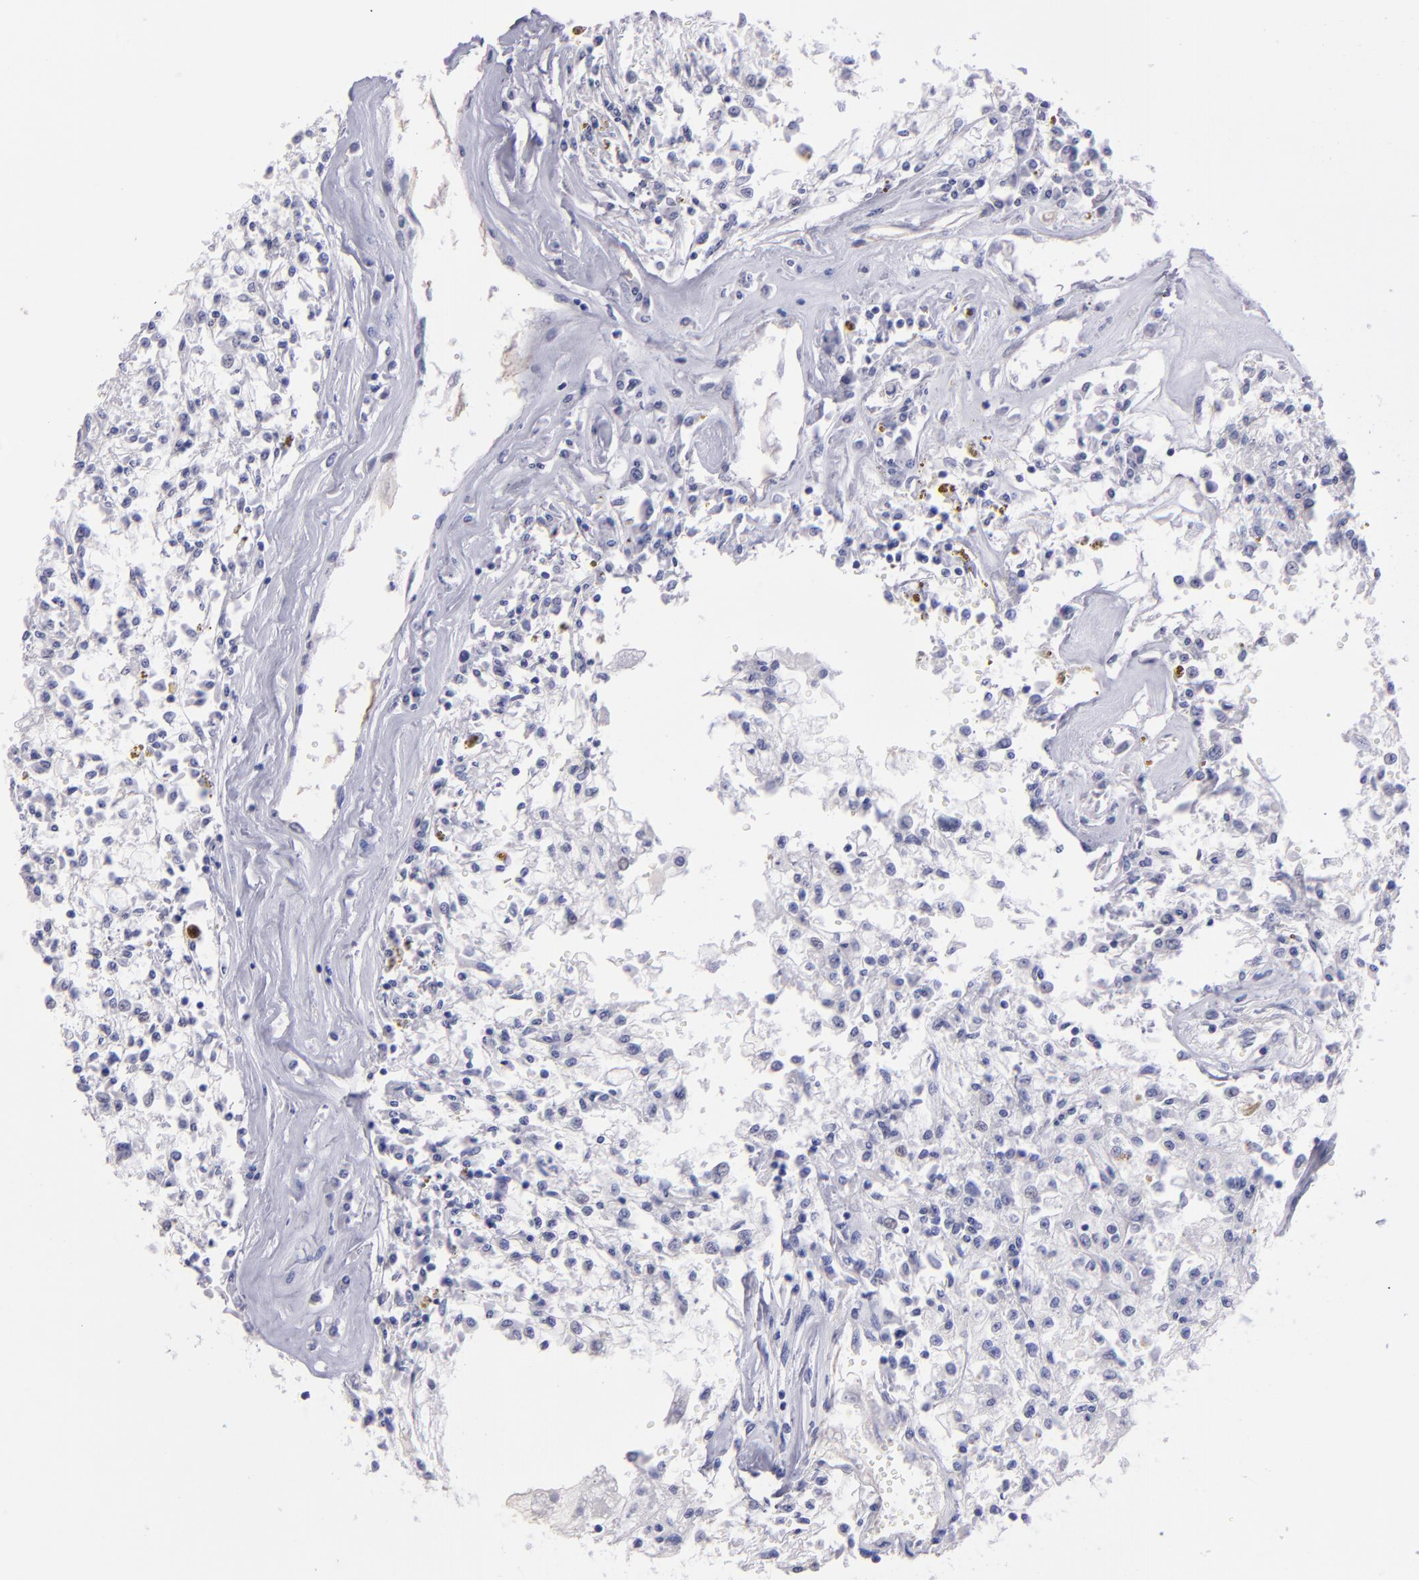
{"staining": {"intensity": "negative", "quantity": "none", "location": "none"}, "tissue": "renal cancer", "cell_type": "Tumor cells", "image_type": "cancer", "snomed": [{"axis": "morphology", "description": "Adenocarcinoma, NOS"}, {"axis": "topography", "description": "Kidney"}], "caption": "Immunohistochemical staining of renal cancer (adenocarcinoma) displays no significant expression in tumor cells.", "gene": "TG", "patient": {"sex": "male", "age": 78}}